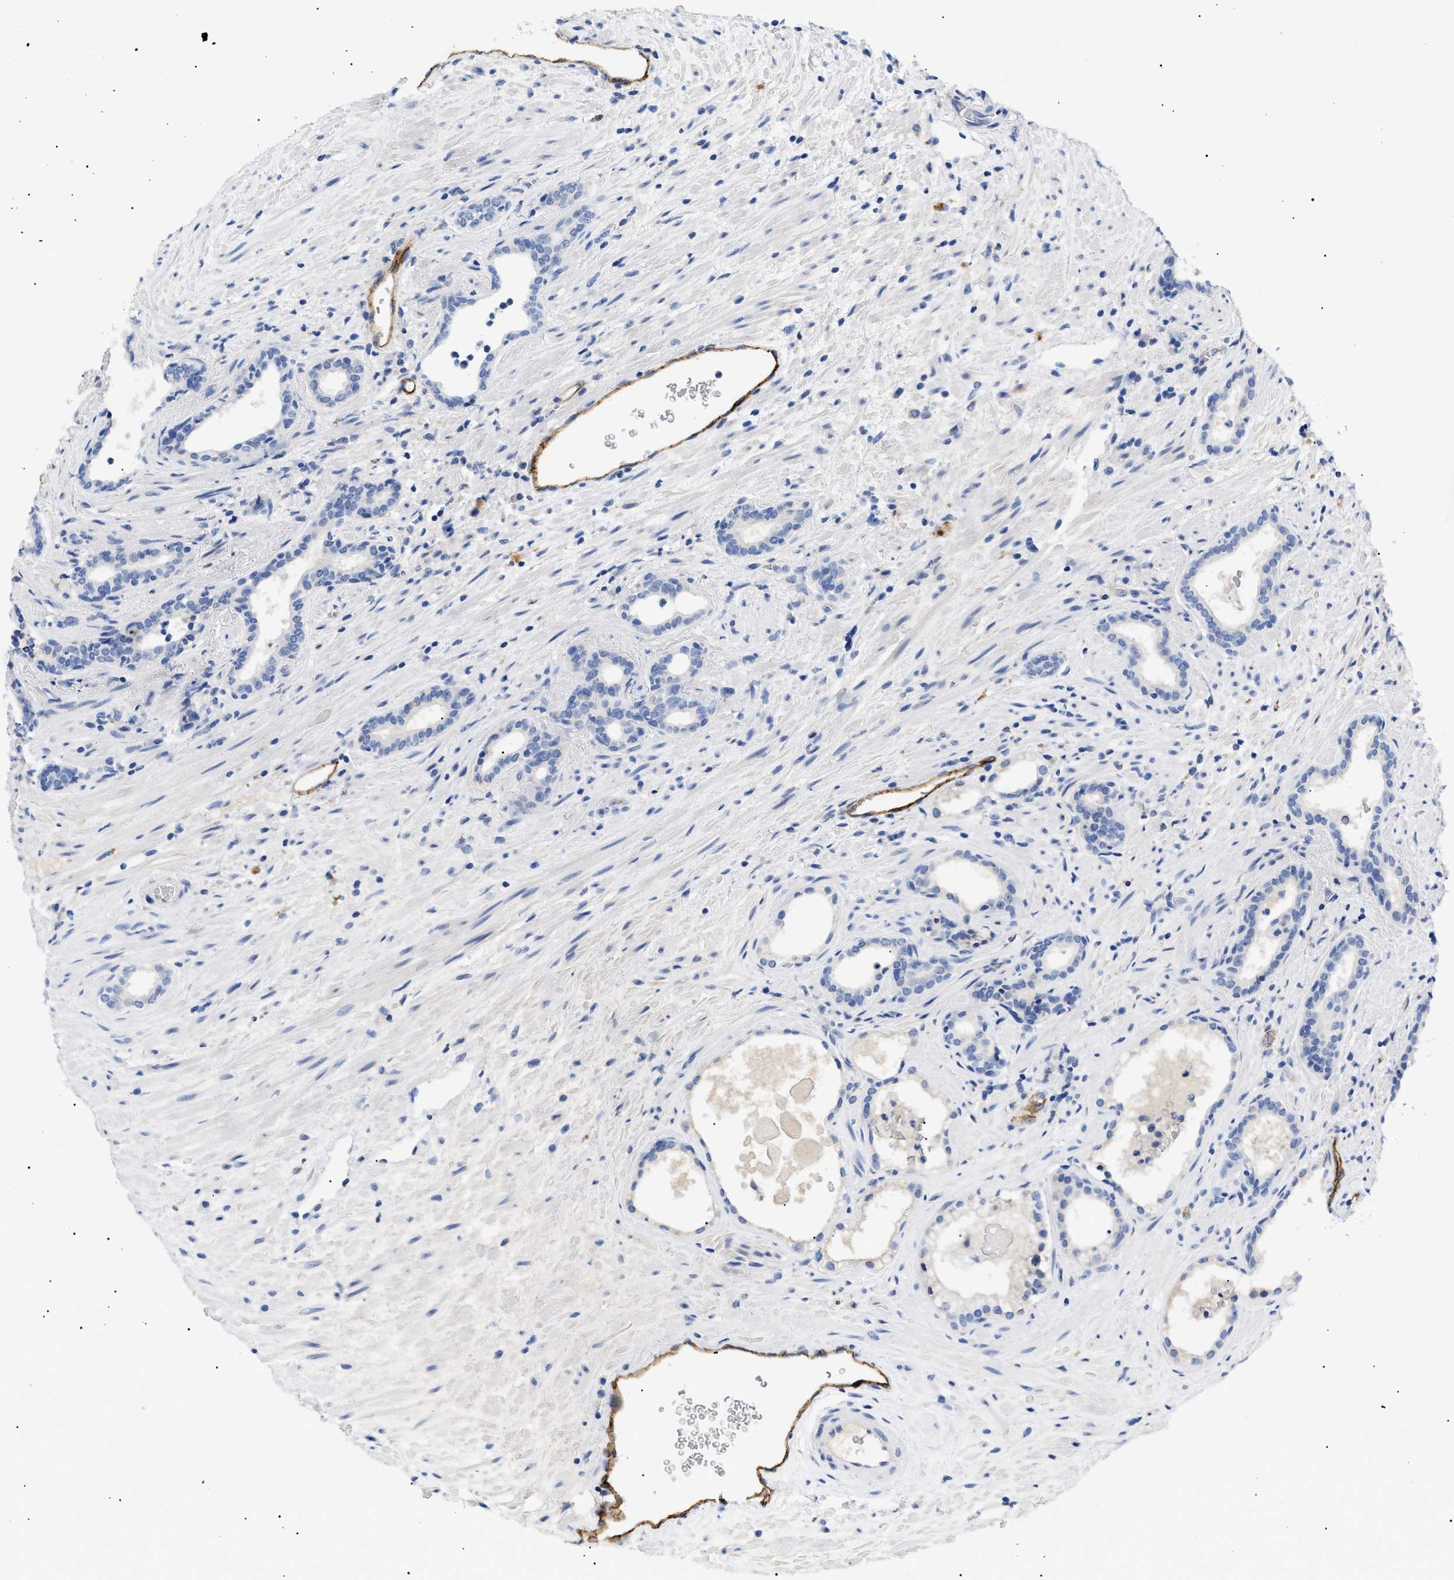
{"staining": {"intensity": "negative", "quantity": "none", "location": "none"}, "tissue": "prostate cancer", "cell_type": "Tumor cells", "image_type": "cancer", "snomed": [{"axis": "morphology", "description": "Adenocarcinoma, High grade"}, {"axis": "topography", "description": "Prostate"}], "caption": "Prostate cancer was stained to show a protein in brown. There is no significant staining in tumor cells. The staining was performed using DAB (3,3'-diaminobenzidine) to visualize the protein expression in brown, while the nuclei were stained in blue with hematoxylin (Magnification: 20x).", "gene": "ACKR1", "patient": {"sex": "male", "age": 71}}